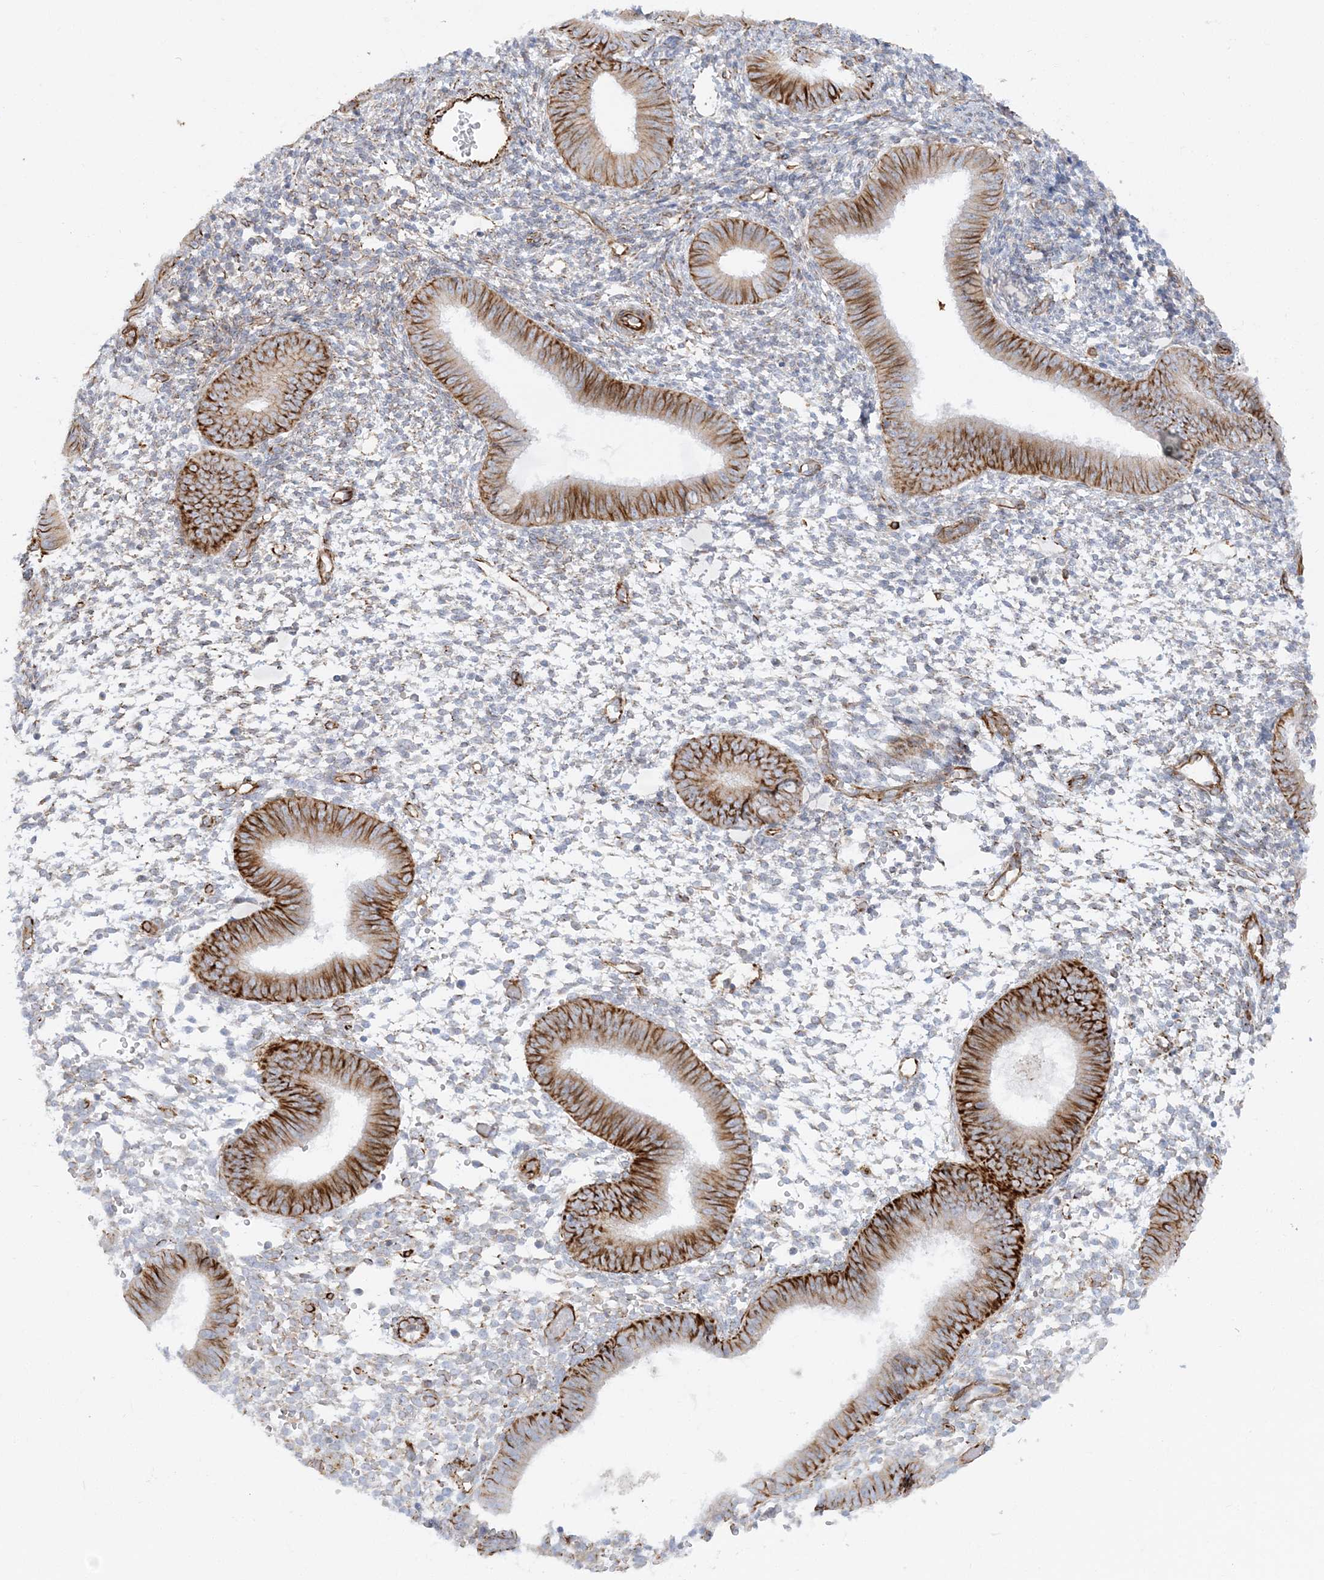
{"staining": {"intensity": "weak", "quantity": "25%-75%", "location": "cytoplasmic/membranous"}, "tissue": "endometrium", "cell_type": "Cells in endometrial stroma", "image_type": "normal", "snomed": [{"axis": "morphology", "description": "Normal tissue, NOS"}, {"axis": "topography", "description": "Uterus"}, {"axis": "topography", "description": "Endometrium"}], "caption": "An IHC micrograph of normal tissue is shown. Protein staining in brown shows weak cytoplasmic/membranous positivity in endometrium within cells in endometrial stroma.", "gene": "SCLT1", "patient": {"sex": "female", "age": 48}}